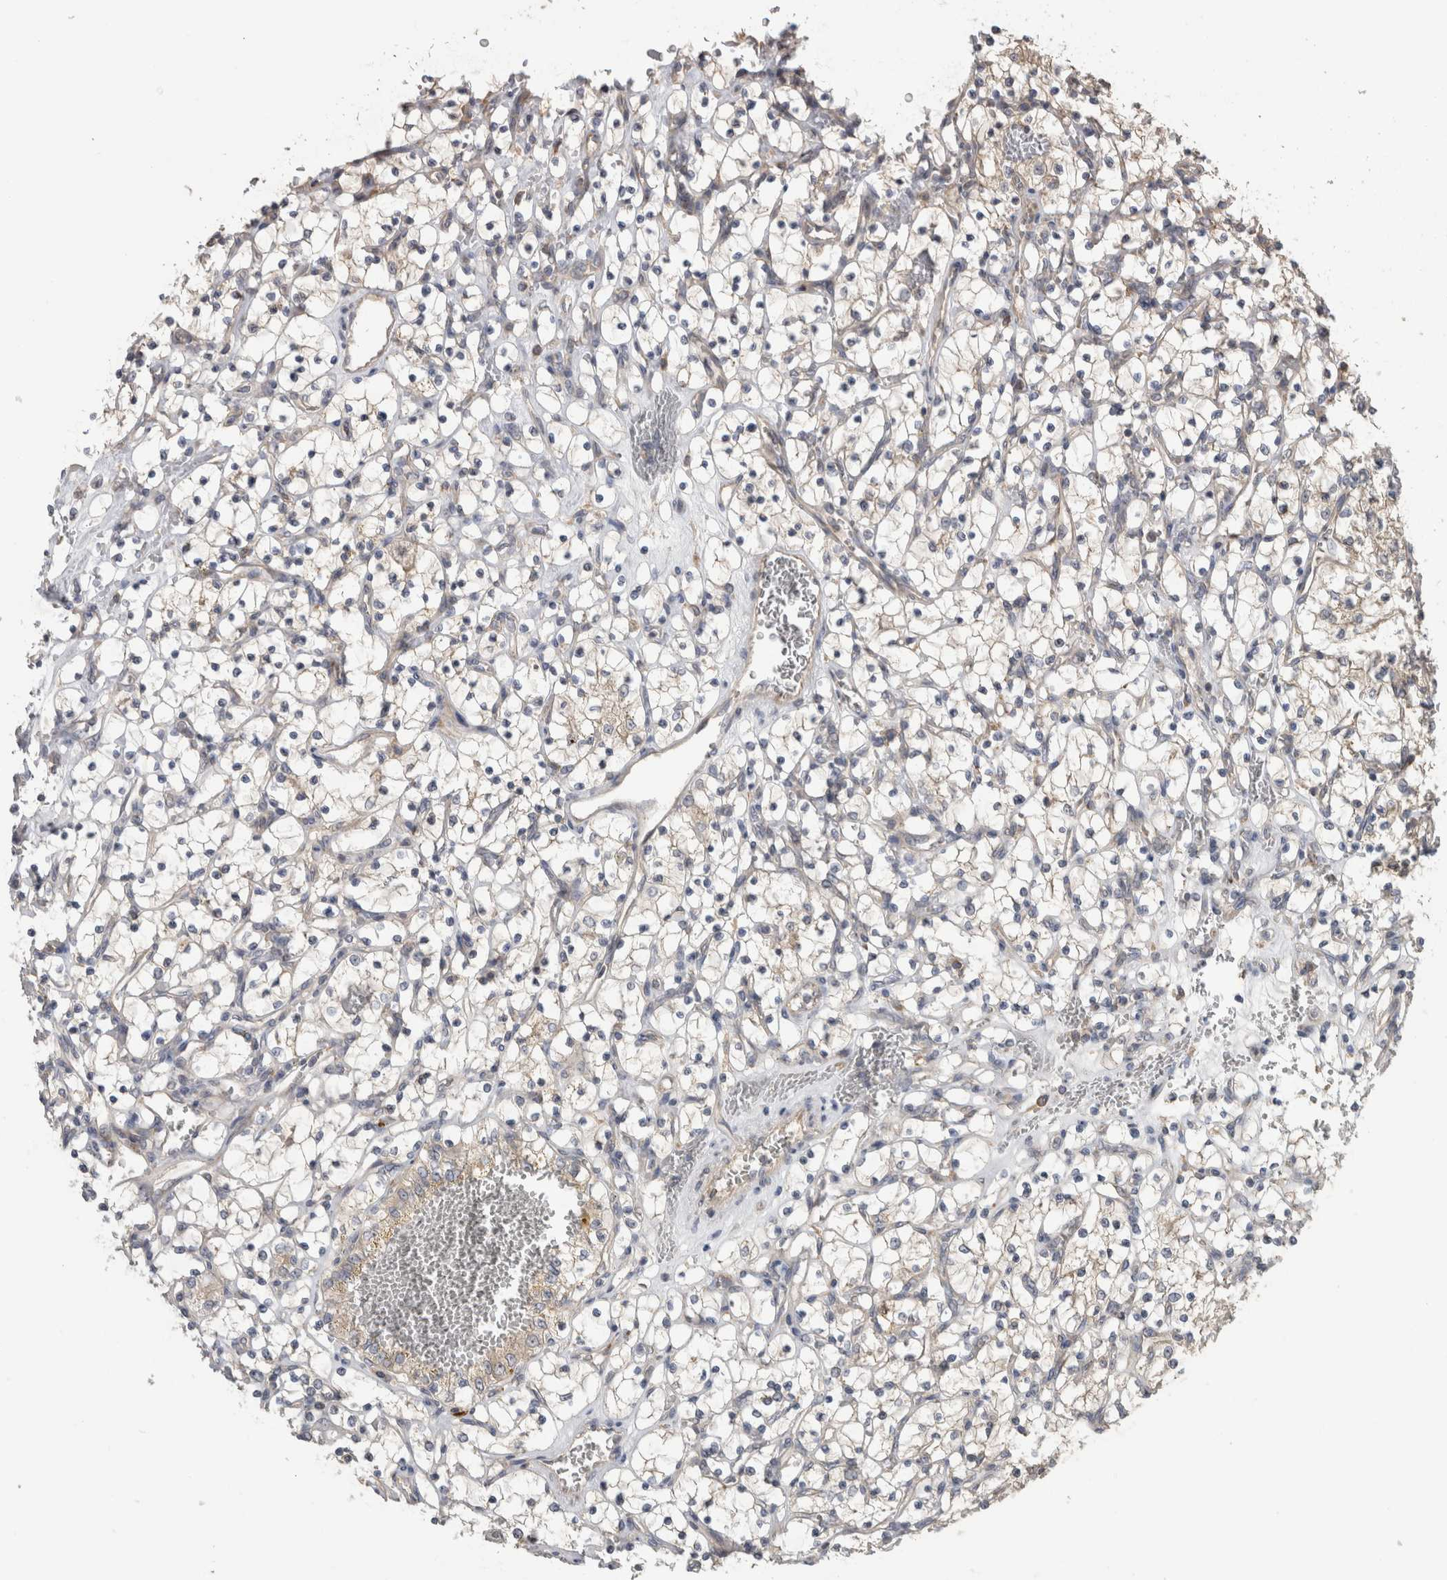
{"staining": {"intensity": "negative", "quantity": "none", "location": "none"}, "tissue": "renal cancer", "cell_type": "Tumor cells", "image_type": "cancer", "snomed": [{"axis": "morphology", "description": "Adenocarcinoma, NOS"}, {"axis": "topography", "description": "Kidney"}], "caption": "A high-resolution photomicrograph shows immunohistochemistry (IHC) staining of renal adenocarcinoma, which shows no significant staining in tumor cells. (DAB immunohistochemistry (IHC) visualized using brightfield microscopy, high magnification).", "gene": "TBCE", "patient": {"sex": "female", "age": 69}}